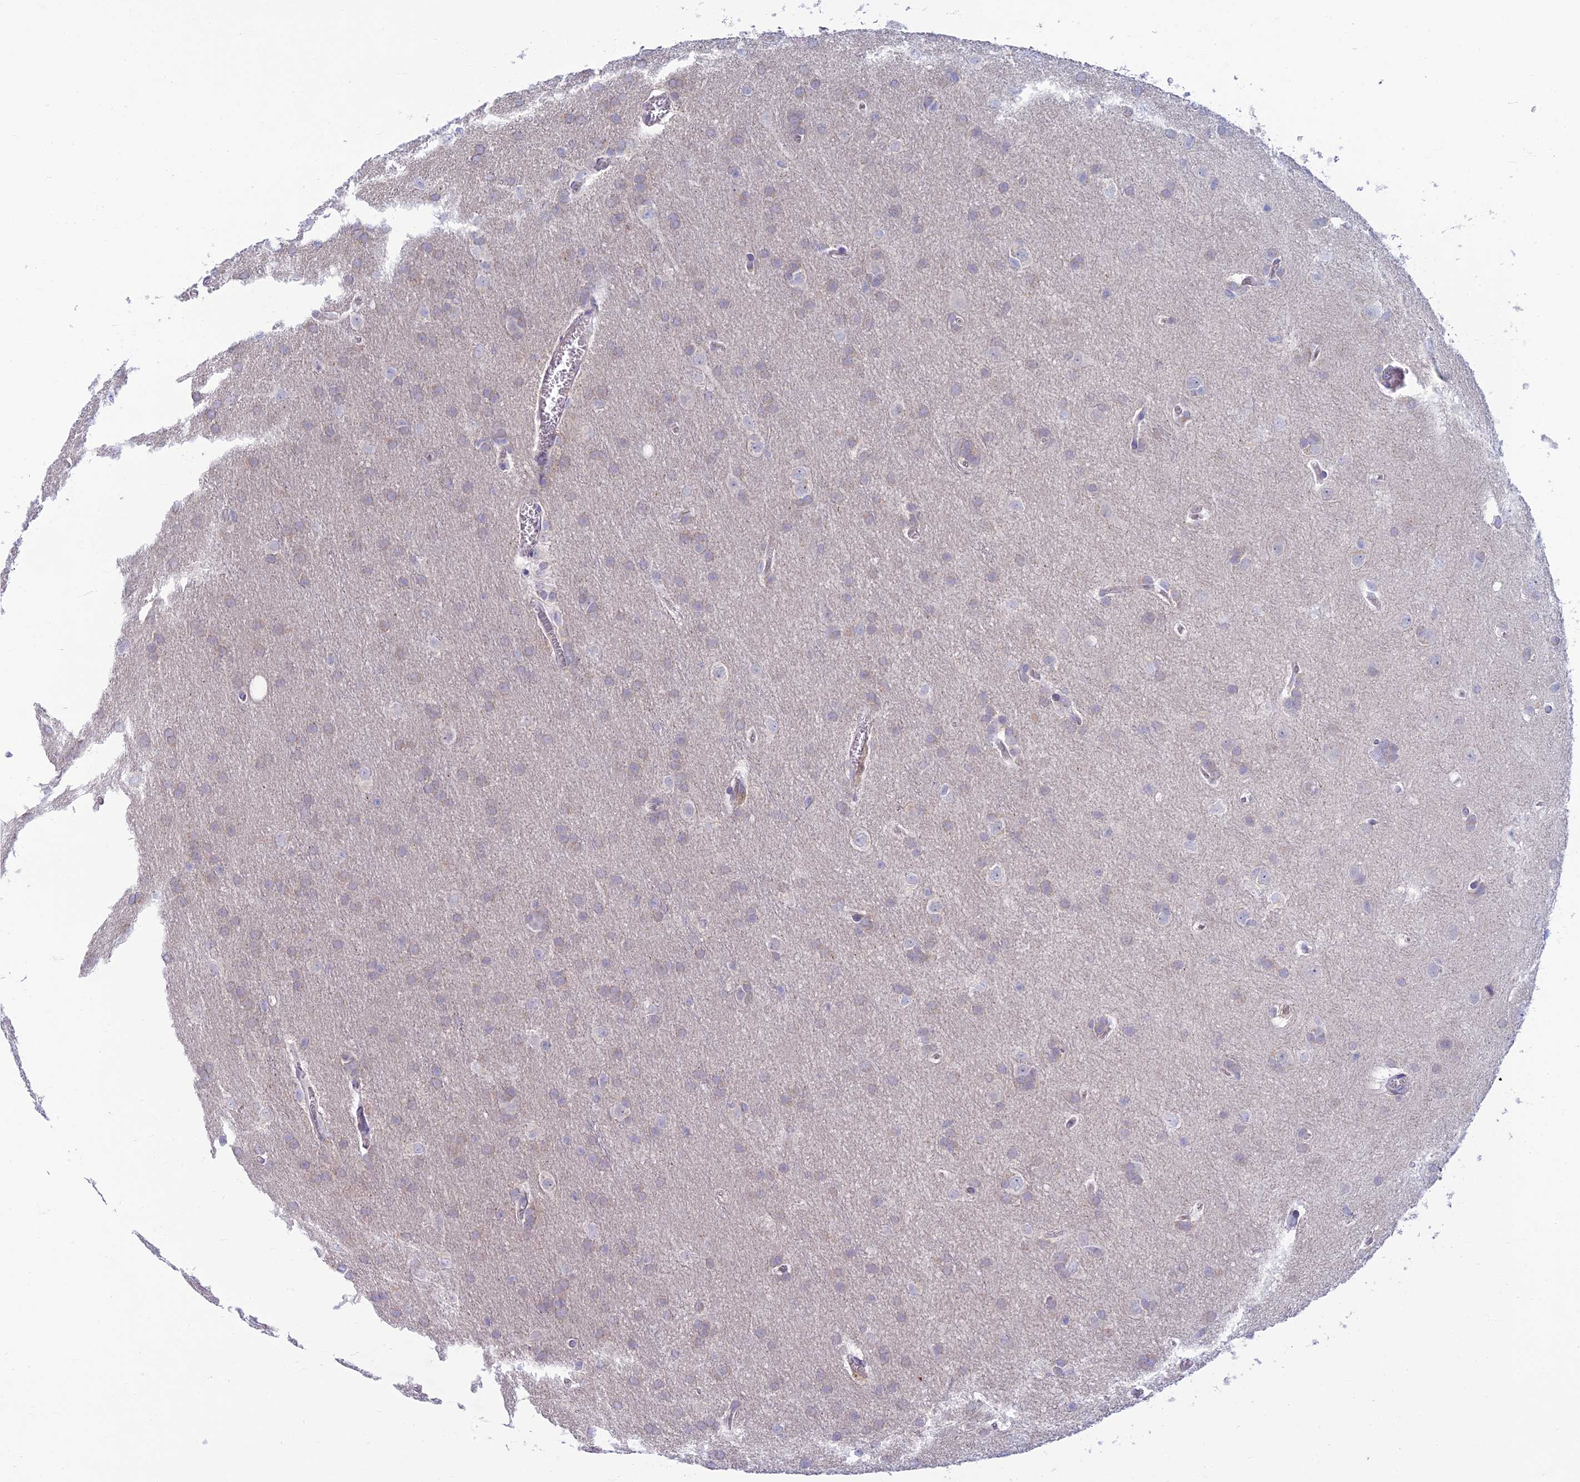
{"staining": {"intensity": "negative", "quantity": "none", "location": "none"}, "tissue": "glioma", "cell_type": "Tumor cells", "image_type": "cancer", "snomed": [{"axis": "morphology", "description": "Glioma, malignant, Low grade"}, {"axis": "topography", "description": "Brain"}], "caption": "Tumor cells are negative for brown protein staining in glioma.", "gene": "SLC25A41", "patient": {"sex": "female", "age": 32}}